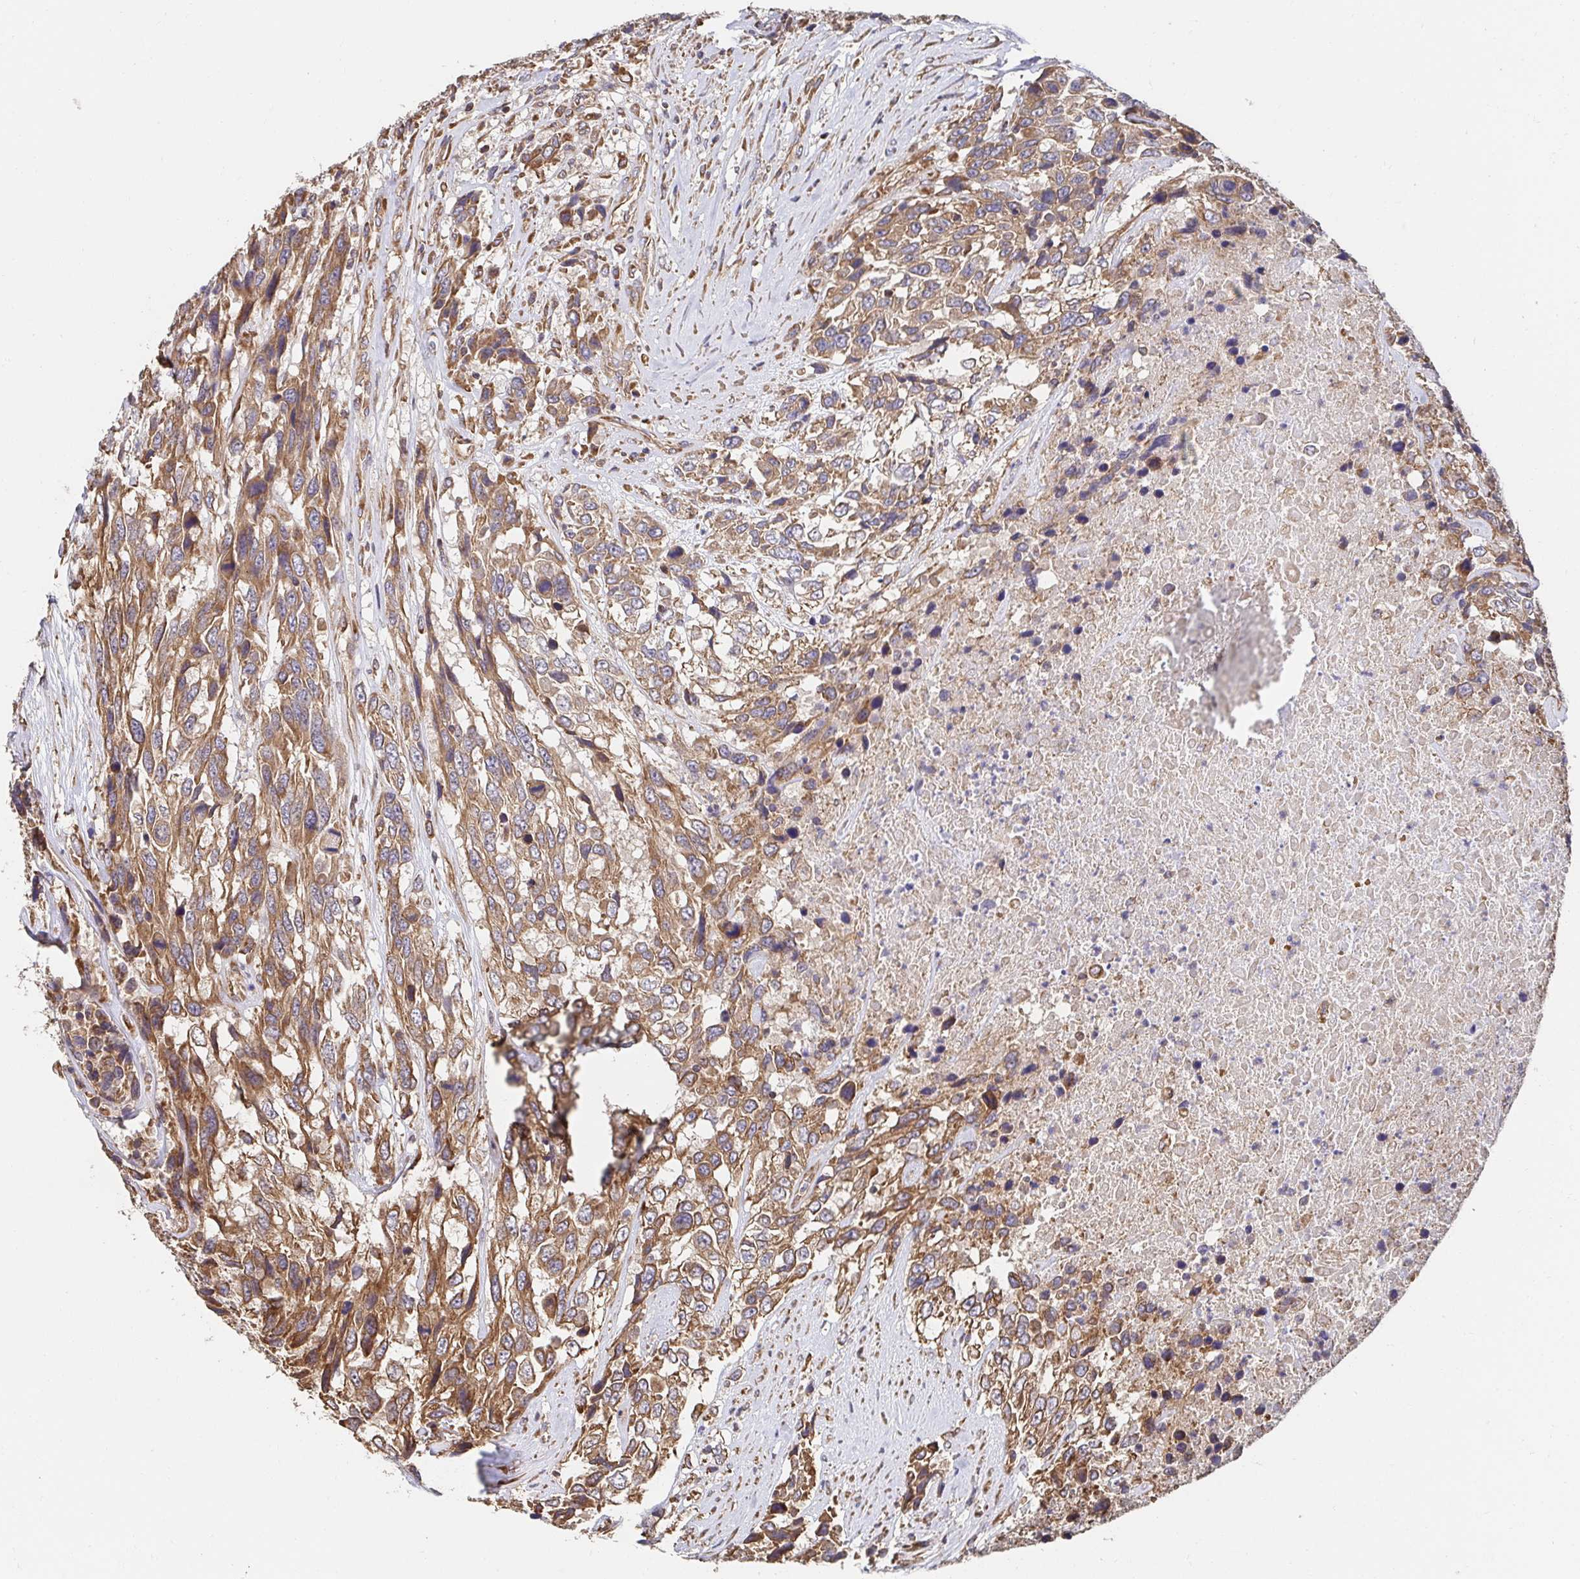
{"staining": {"intensity": "moderate", "quantity": ">75%", "location": "cytoplasmic/membranous"}, "tissue": "urothelial cancer", "cell_type": "Tumor cells", "image_type": "cancer", "snomed": [{"axis": "morphology", "description": "Urothelial carcinoma, High grade"}, {"axis": "topography", "description": "Urinary bladder"}], "caption": "IHC of urothelial cancer displays medium levels of moderate cytoplasmic/membranous positivity in about >75% of tumor cells. (brown staining indicates protein expression, while blue staining denotes nuclei).", "gene": "APBB1", "patient": {"sex": "female", "age": 70}}